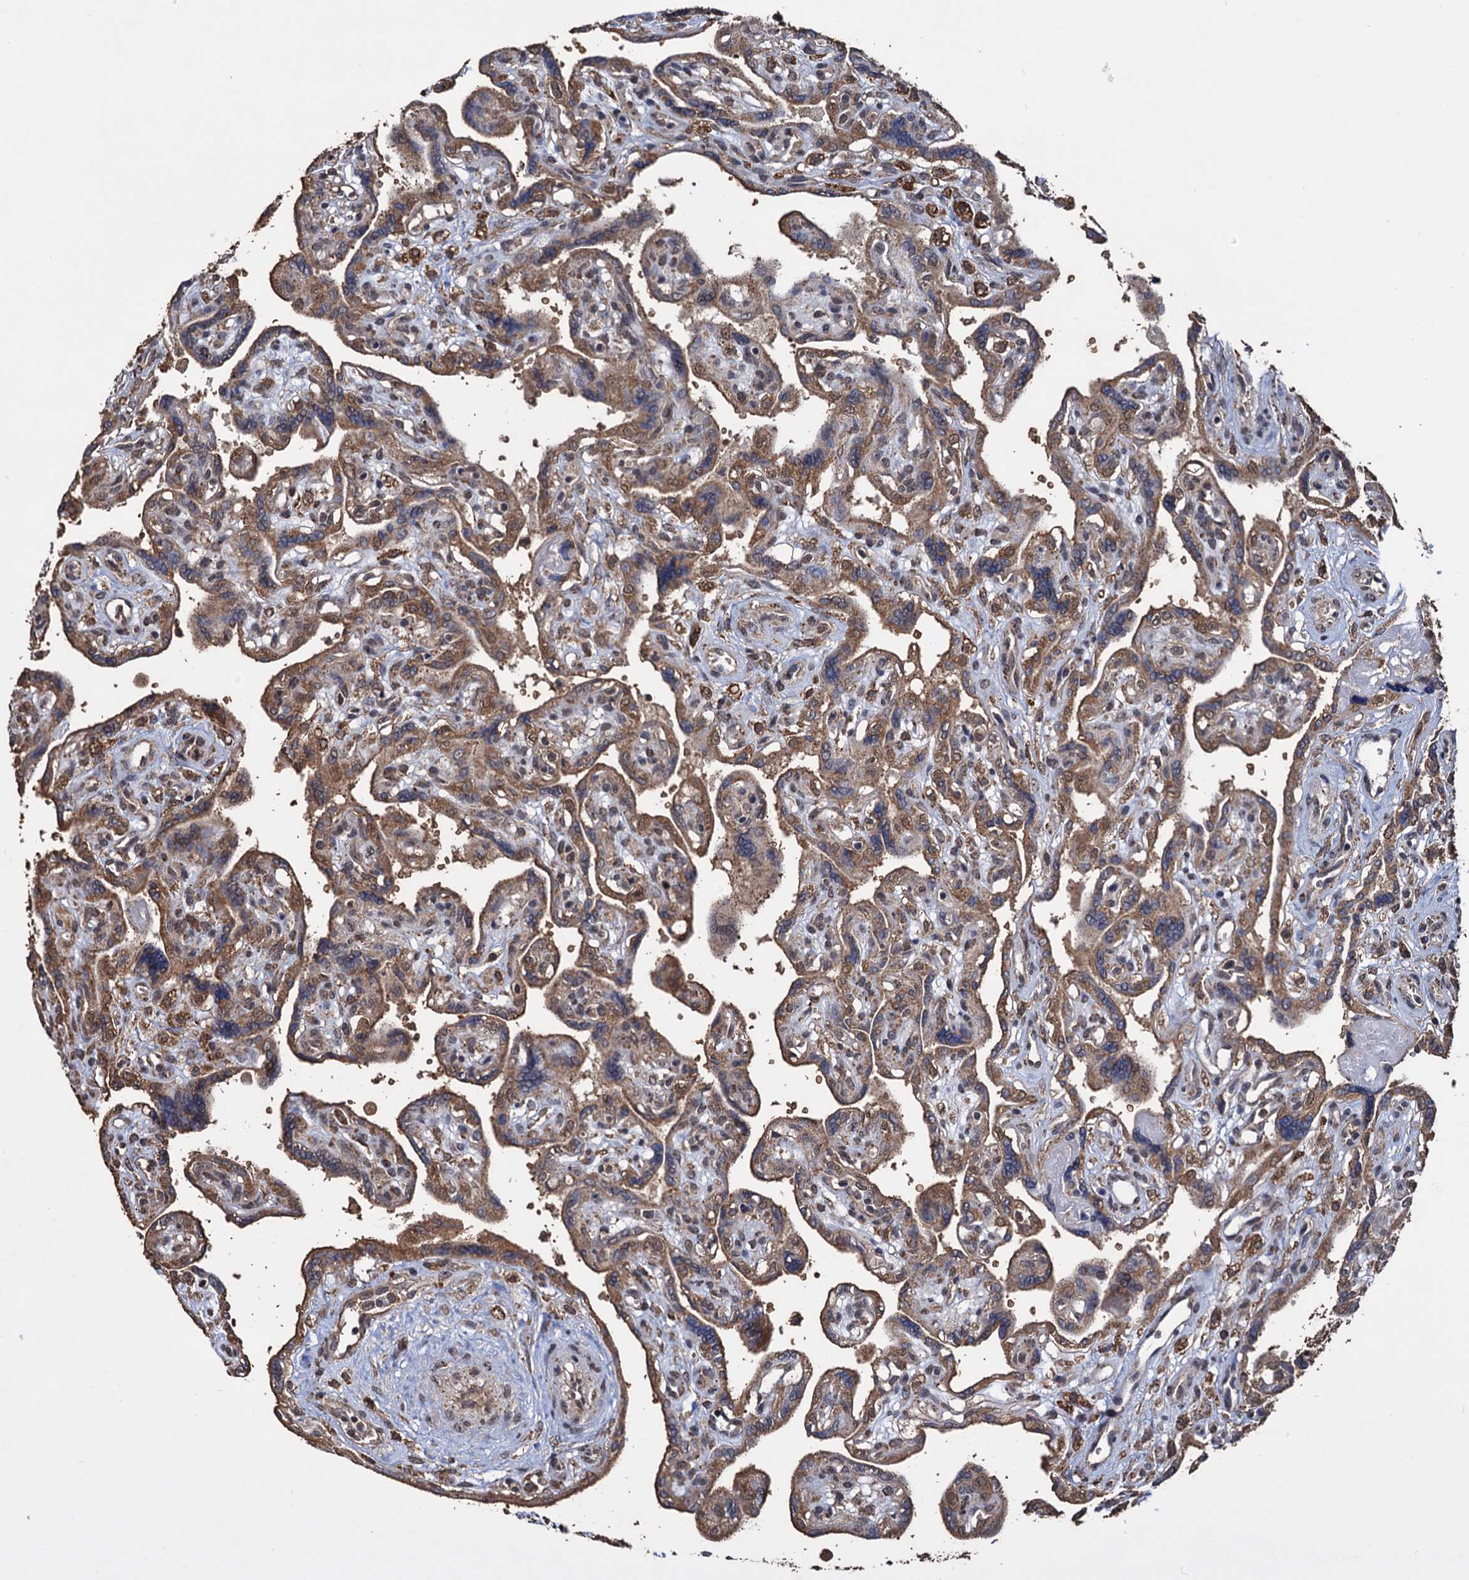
{"staining": {"intensity": "moderate", "quantity": ">75%", "location": "cytoplasmic/membranous"}, "tissue": "placenta", "cell_type": "Trophoblastic cells", "image_type": "normal", "snomed": [{"axis": "morphology", "description": "Normal tissue, NOS"}, {"axis": "topography", "description": "Placenta"}], "caption": "Protein analysis of normal placenta exhibits moderate cytoplasmic/membranous positivity in about >75% of trophoblastic cells.", "gene": "TBC1D12", "patient": {"sex": "female", "age": 39}}